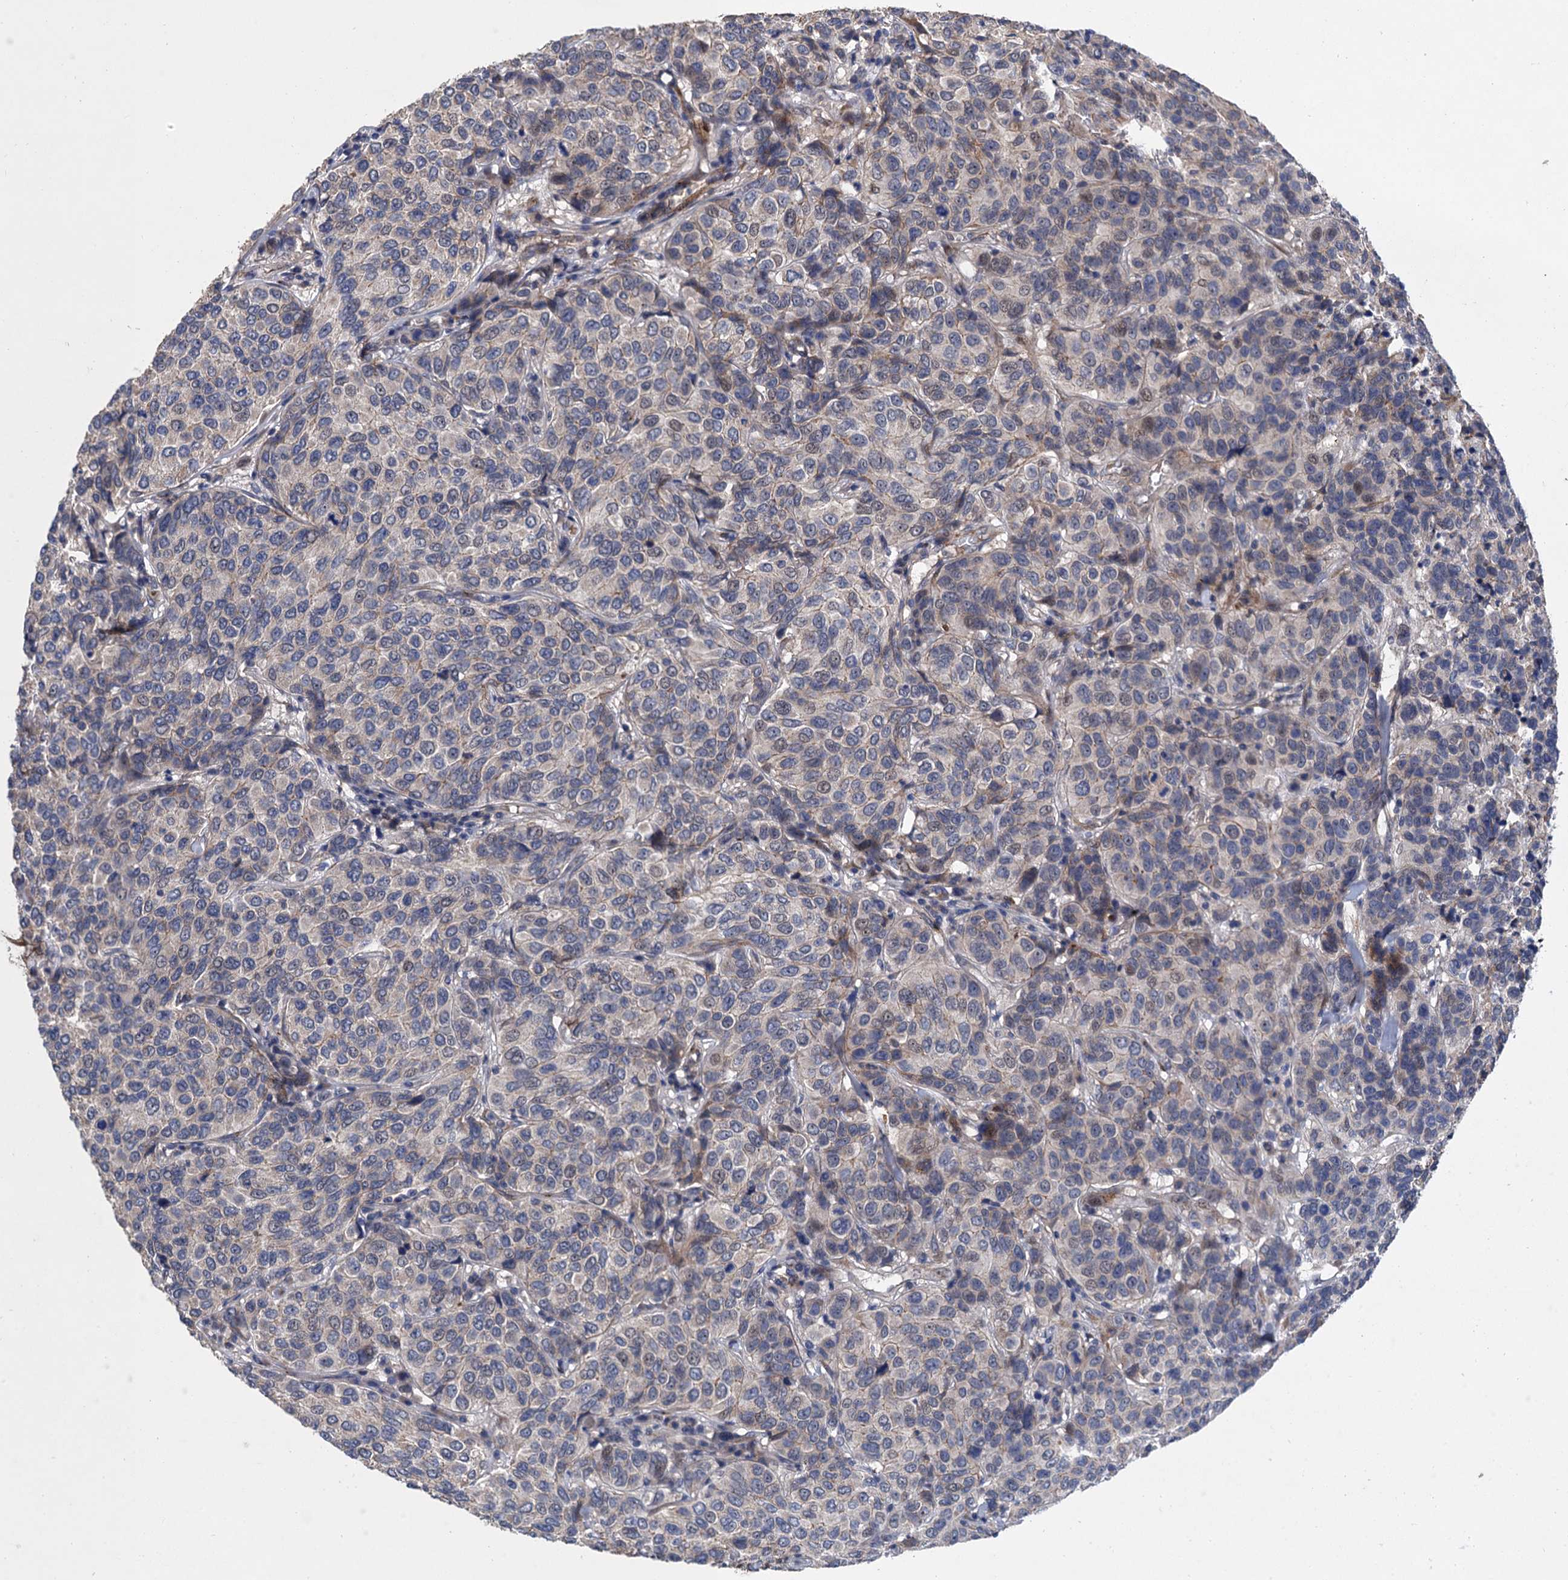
{"staining": {"intensity": "negative", "quantity": "none", "location": "none"}, "tissue": "breast cancer", "cell_type": "Tumor cells", "image_type": "cancer", "snomed": [{"axis": "morphology", "description": "Duct carcinoma"}, {"axis": "topography", "description": "Breast"}], "caption": "A histopathology image of breast cancer (invasive ductal carcinoma) stained for a protein shows no brown staining in tumor cells.", "gene": "TRAF7", "patient": {"sex": "female", "age": 55}}